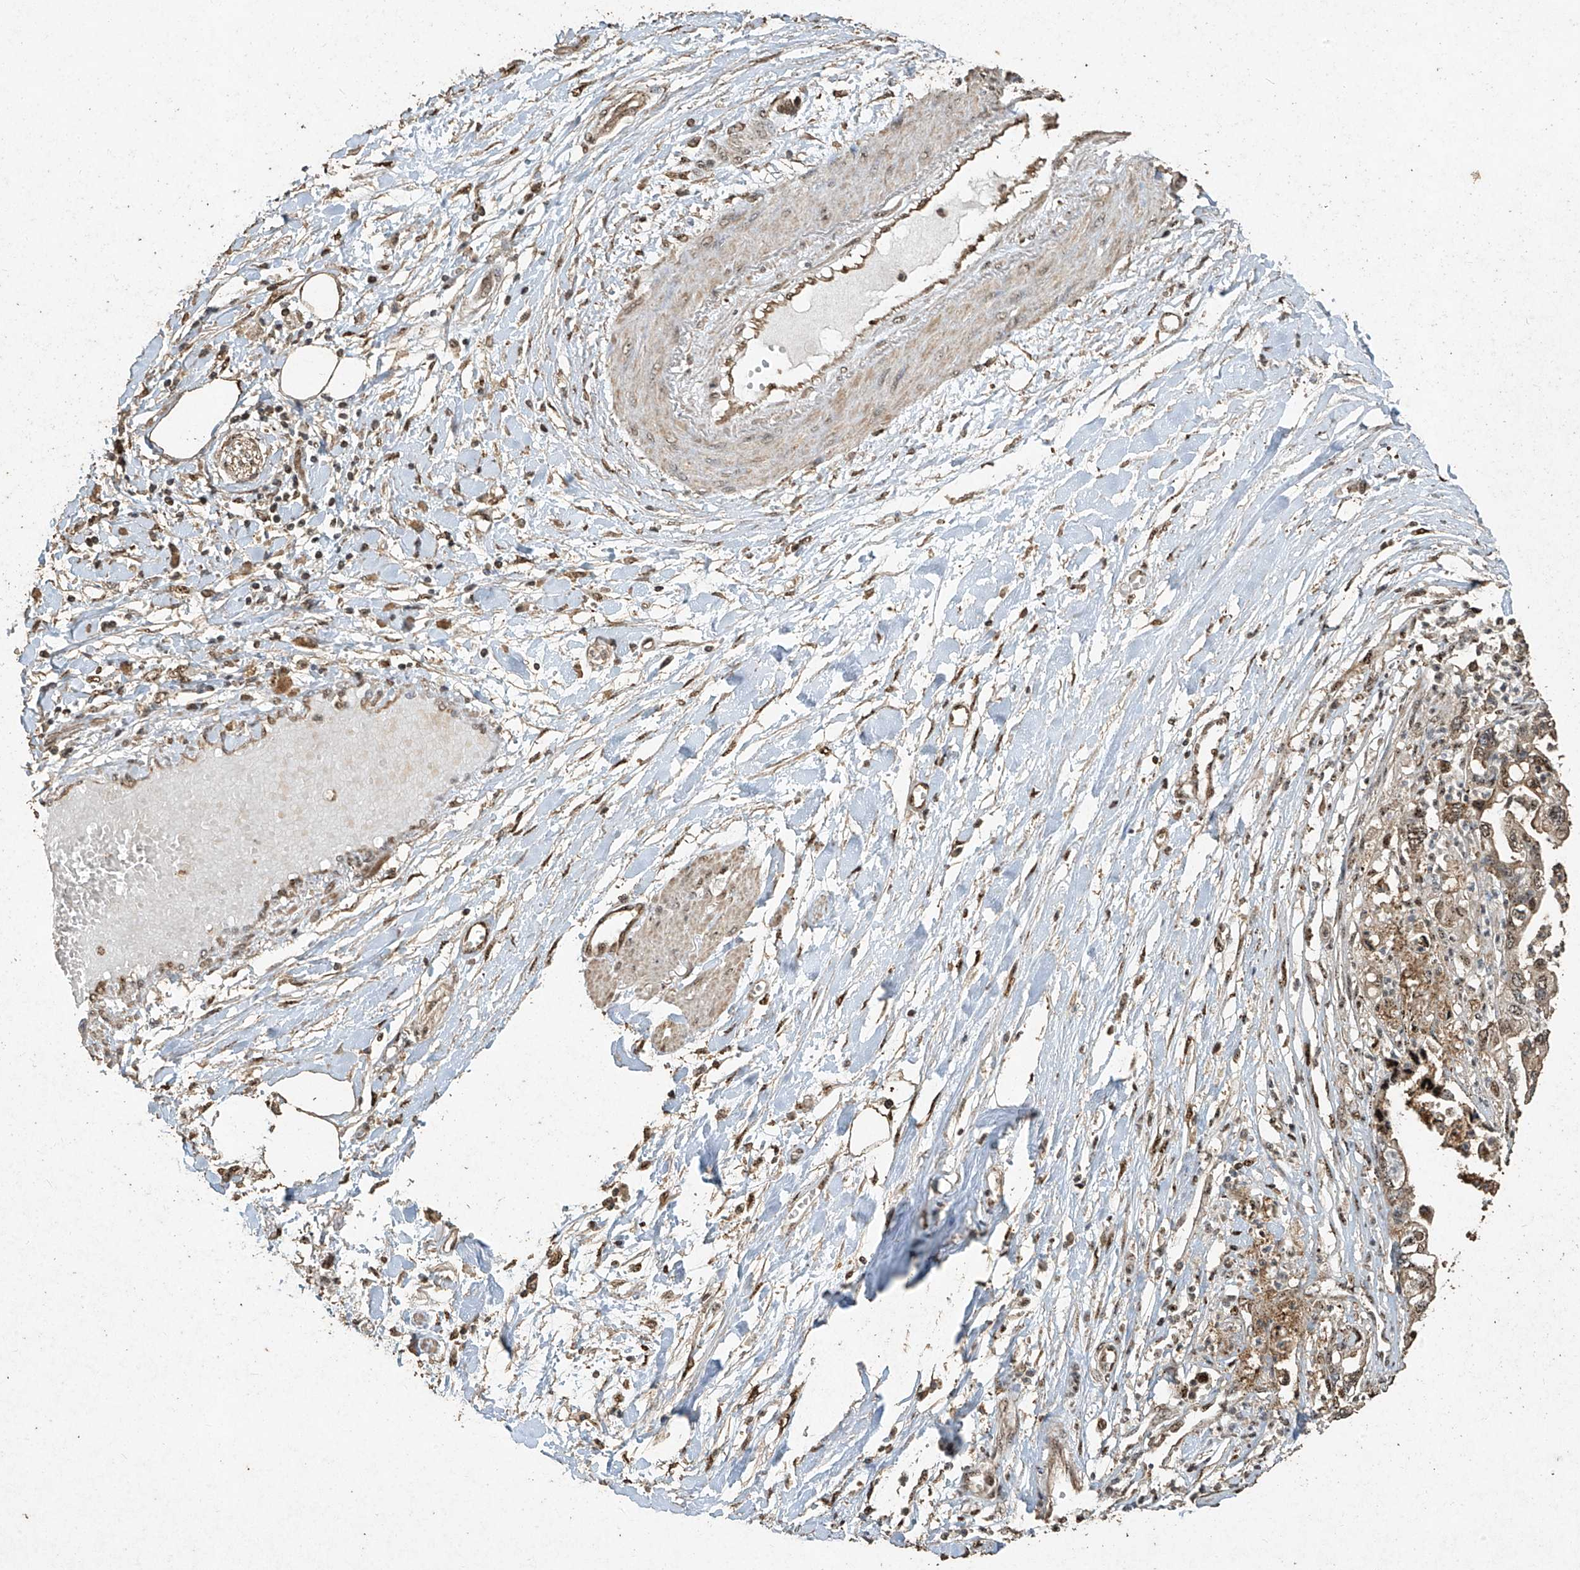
{"staining": {"intensity": "negative", "quantity": "none", "location": "none"}, "tissue": "pancreatic cancer", "cell_type": "Tumor cells", "image_type": "cancer", "snomed": [{"axis": "morphology", "description": "Adenocarcinoma, NOS"}, {"axis": "topography", "description": "Pancreas"}], "caption": "A photomicrograph of human adenocarcinoma (pancreatic) is negative for staining in tumor cells.", "gene": "ERBB3", "patient": {"sex": "male", "age": 56}}